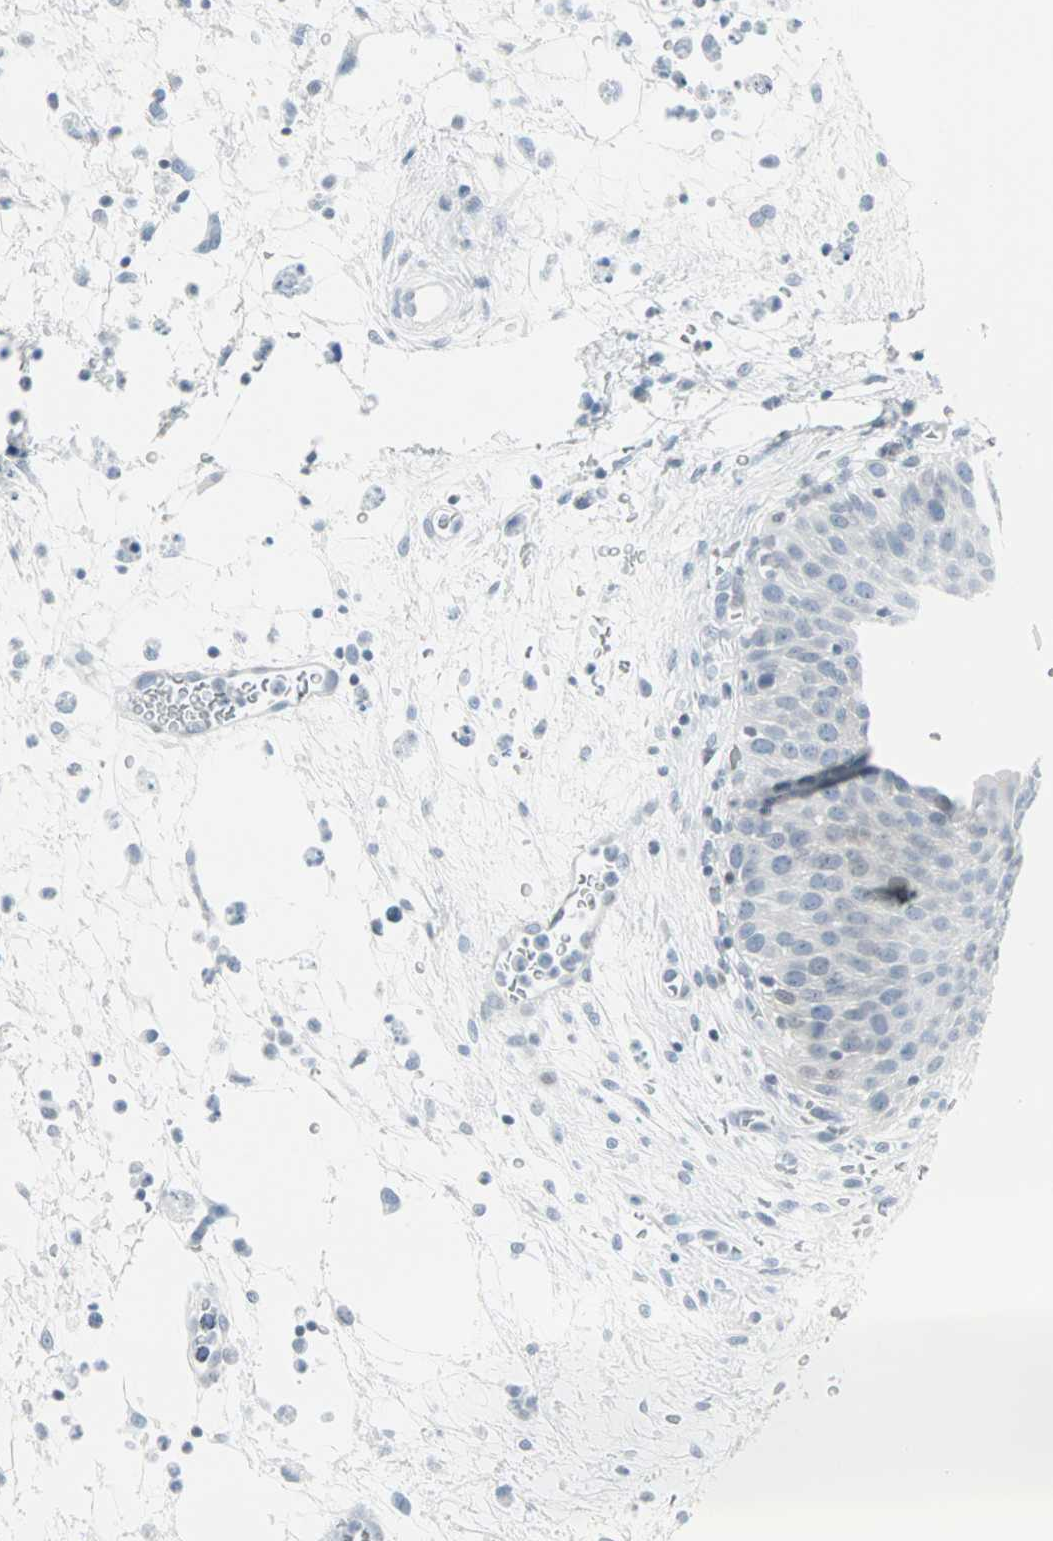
{"staining": {"intensity": "negative", "quantity": "none", "location": "none"}, "tissue": "urinary bladder", "cell_type": "Urothelial cells", "image_type": "normal", "snomed": [{"axis": "morphology", "description": "Normal tissue, NOS"}, {"axis": "morphology", "description": "Dysplasia, NOS"}, {"axis": "topography", "description": "Urinary bladder"}], "caption": "Immunohistochemistry (IHC) photomicrograph of benign urinary bladder stained for a protein (brown), which shows no staining in urothelial cells. (DAB immunohistochemistry (IHC) with hematoxylin counter stain).", "gene": "CBLC", "patient": {"sex": "male", "age": 35}}